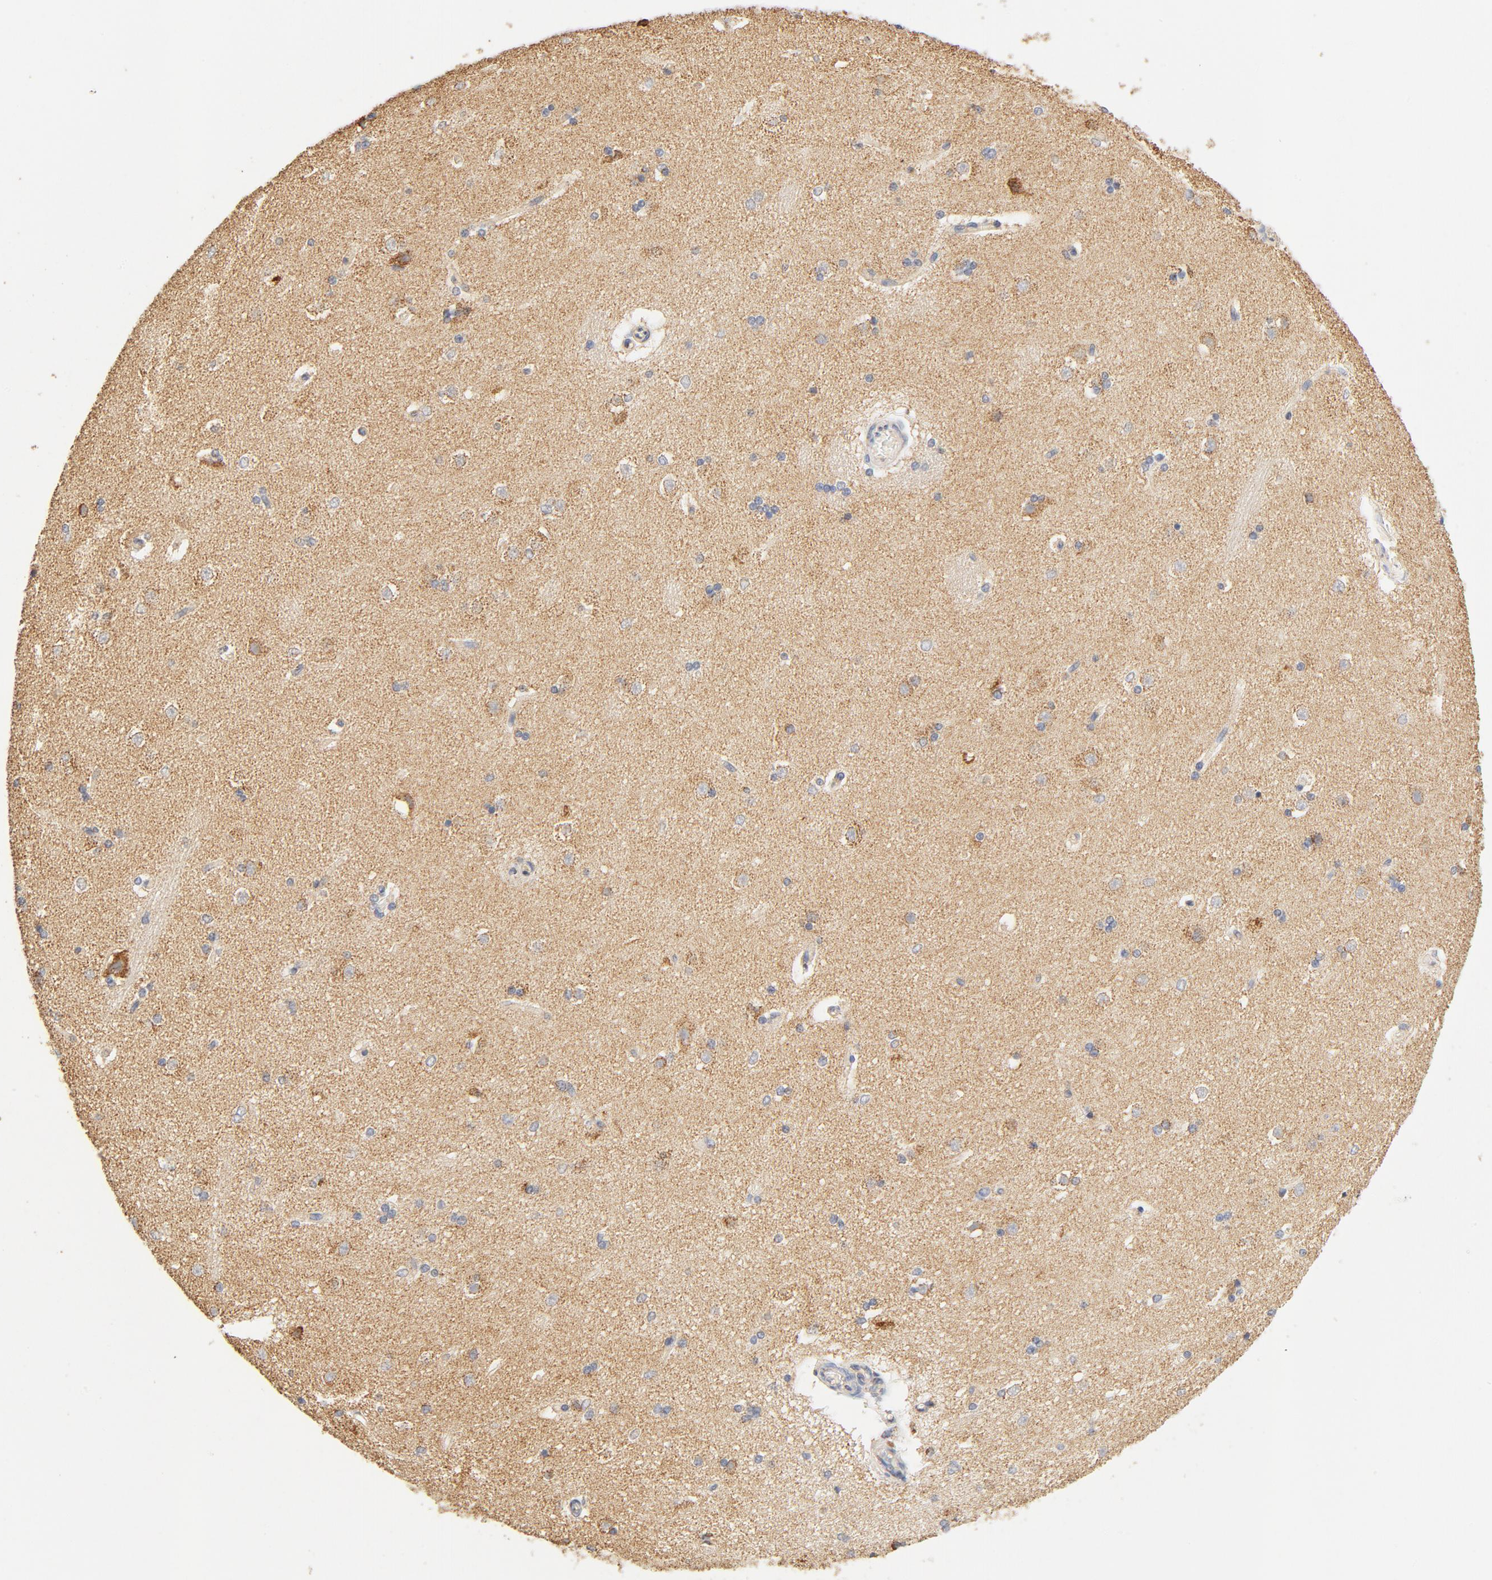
{"staining": {"intensity": "weak", "quantity": "<25%", "location": "cytoplasmic/membranous"}, "tissue": "caudate", "cell_type": "Glial cells", "image_type": "normal", "snomed": [{"axis": "morphology", "description": "Normal tissue, NOS"}, {"axis": "topography", "description": "Lateral ventricle wall"}], "caption": "High power microscopy histopathology image of an IHC micrograph of benign caudate, revealing no significant staining in glial cells.", "gene": "COX4I1", "patient": {"sex": "female", "age": 19}}